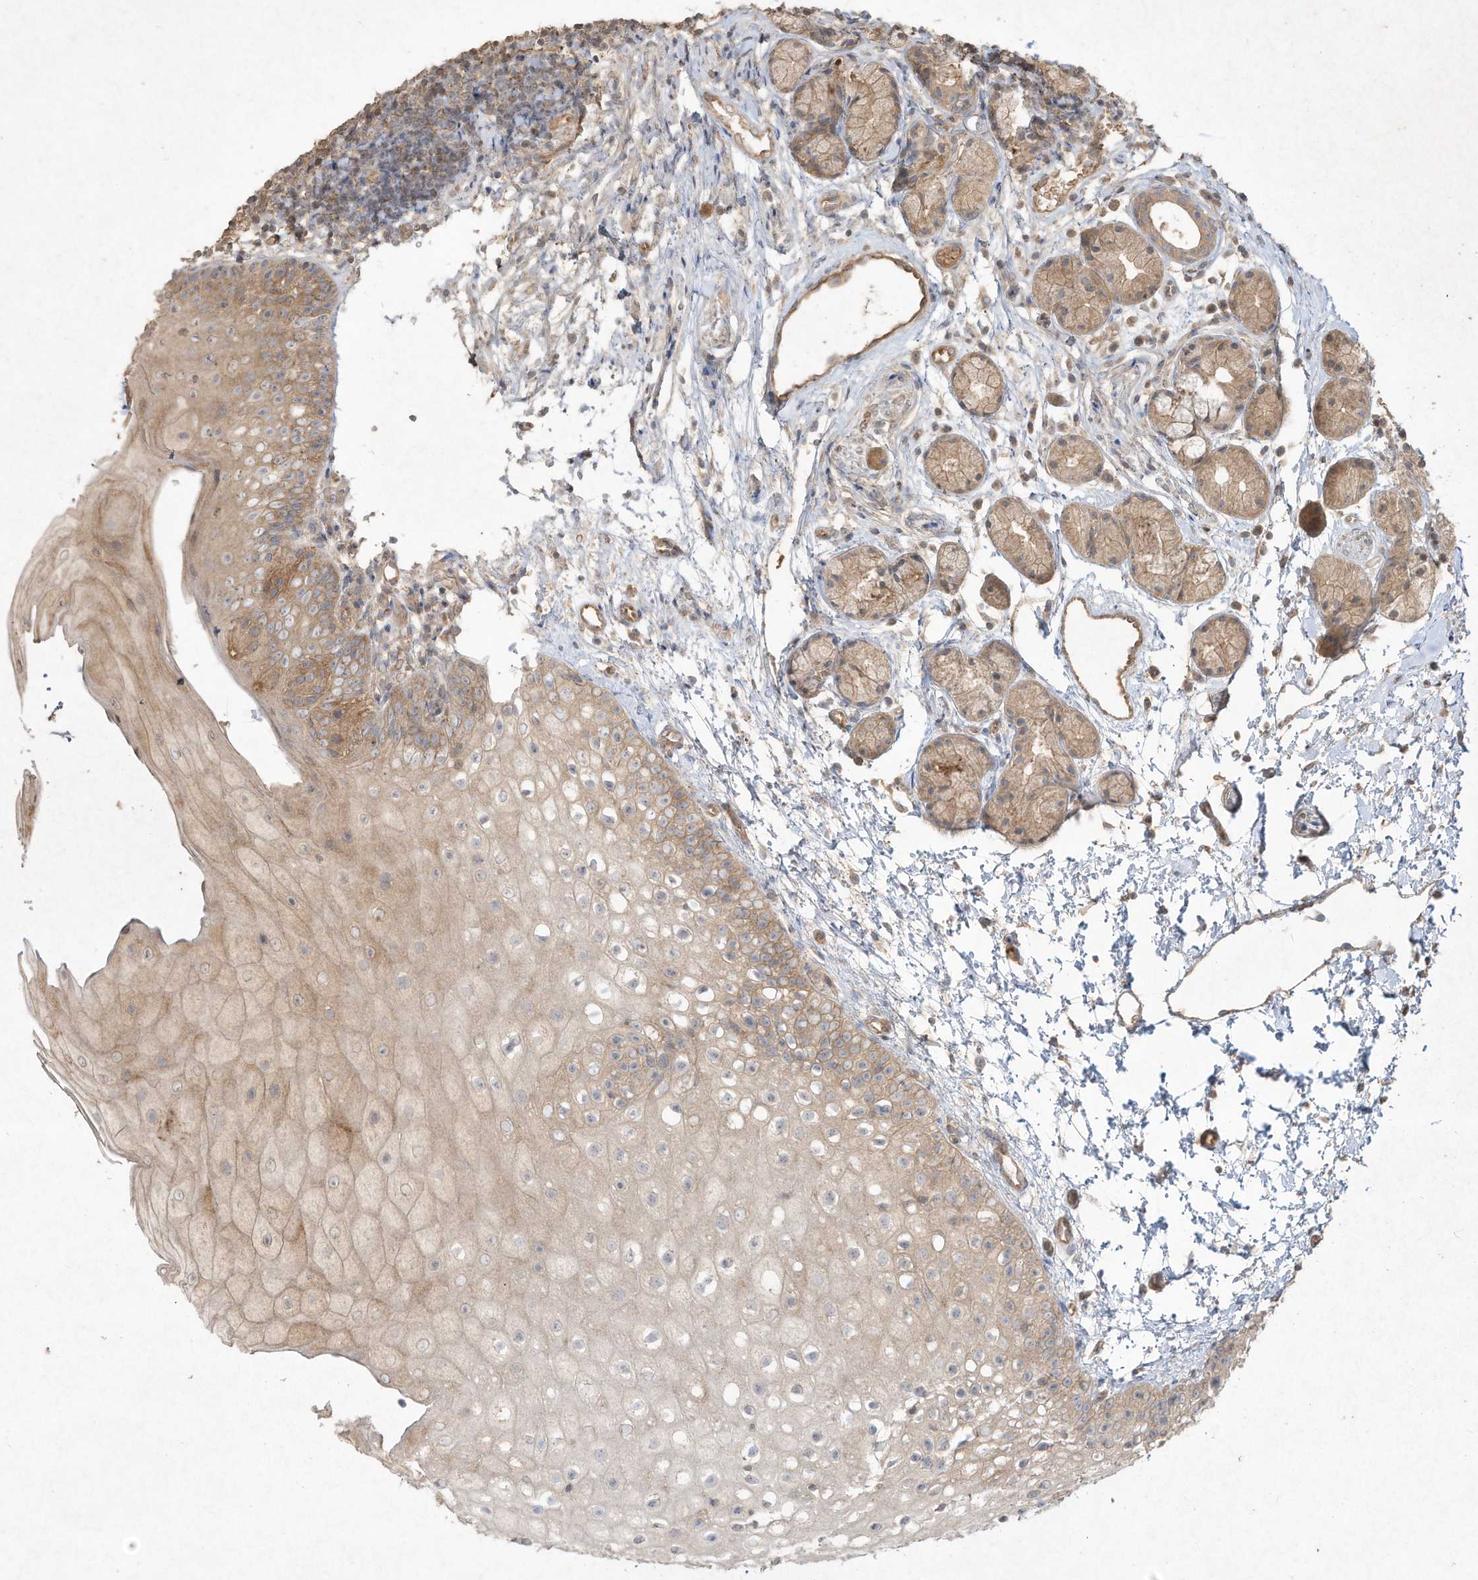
{"staining": {"intensity": "weak", "quantity": "25%-75%", "location": "cytoplasmic/membranous"}, "tissue": "oral mucosa", "cell_type": "Squamous epithelial cells", "image_type": "normal", "snomed": [{"axis": "morphology", "description": "Normal tissue, NOS"}, {"axis": "topography", "description": "Oral tissue"}], "caption": "IHC staining of unremarkable oral mucosa, which exhibits low levels of weak cytoplasmic/membranous expression in about 25%-75% of squamous epithelial cells indicating weak cytoplasmic/membranous protein expression. The staining was performed using DAB (brown) for protein detection and nuclei were counterstained in hematoxylin (blue).", "gene": "DYNC1I2", "patient": {"sex": "male", "age": 28}}